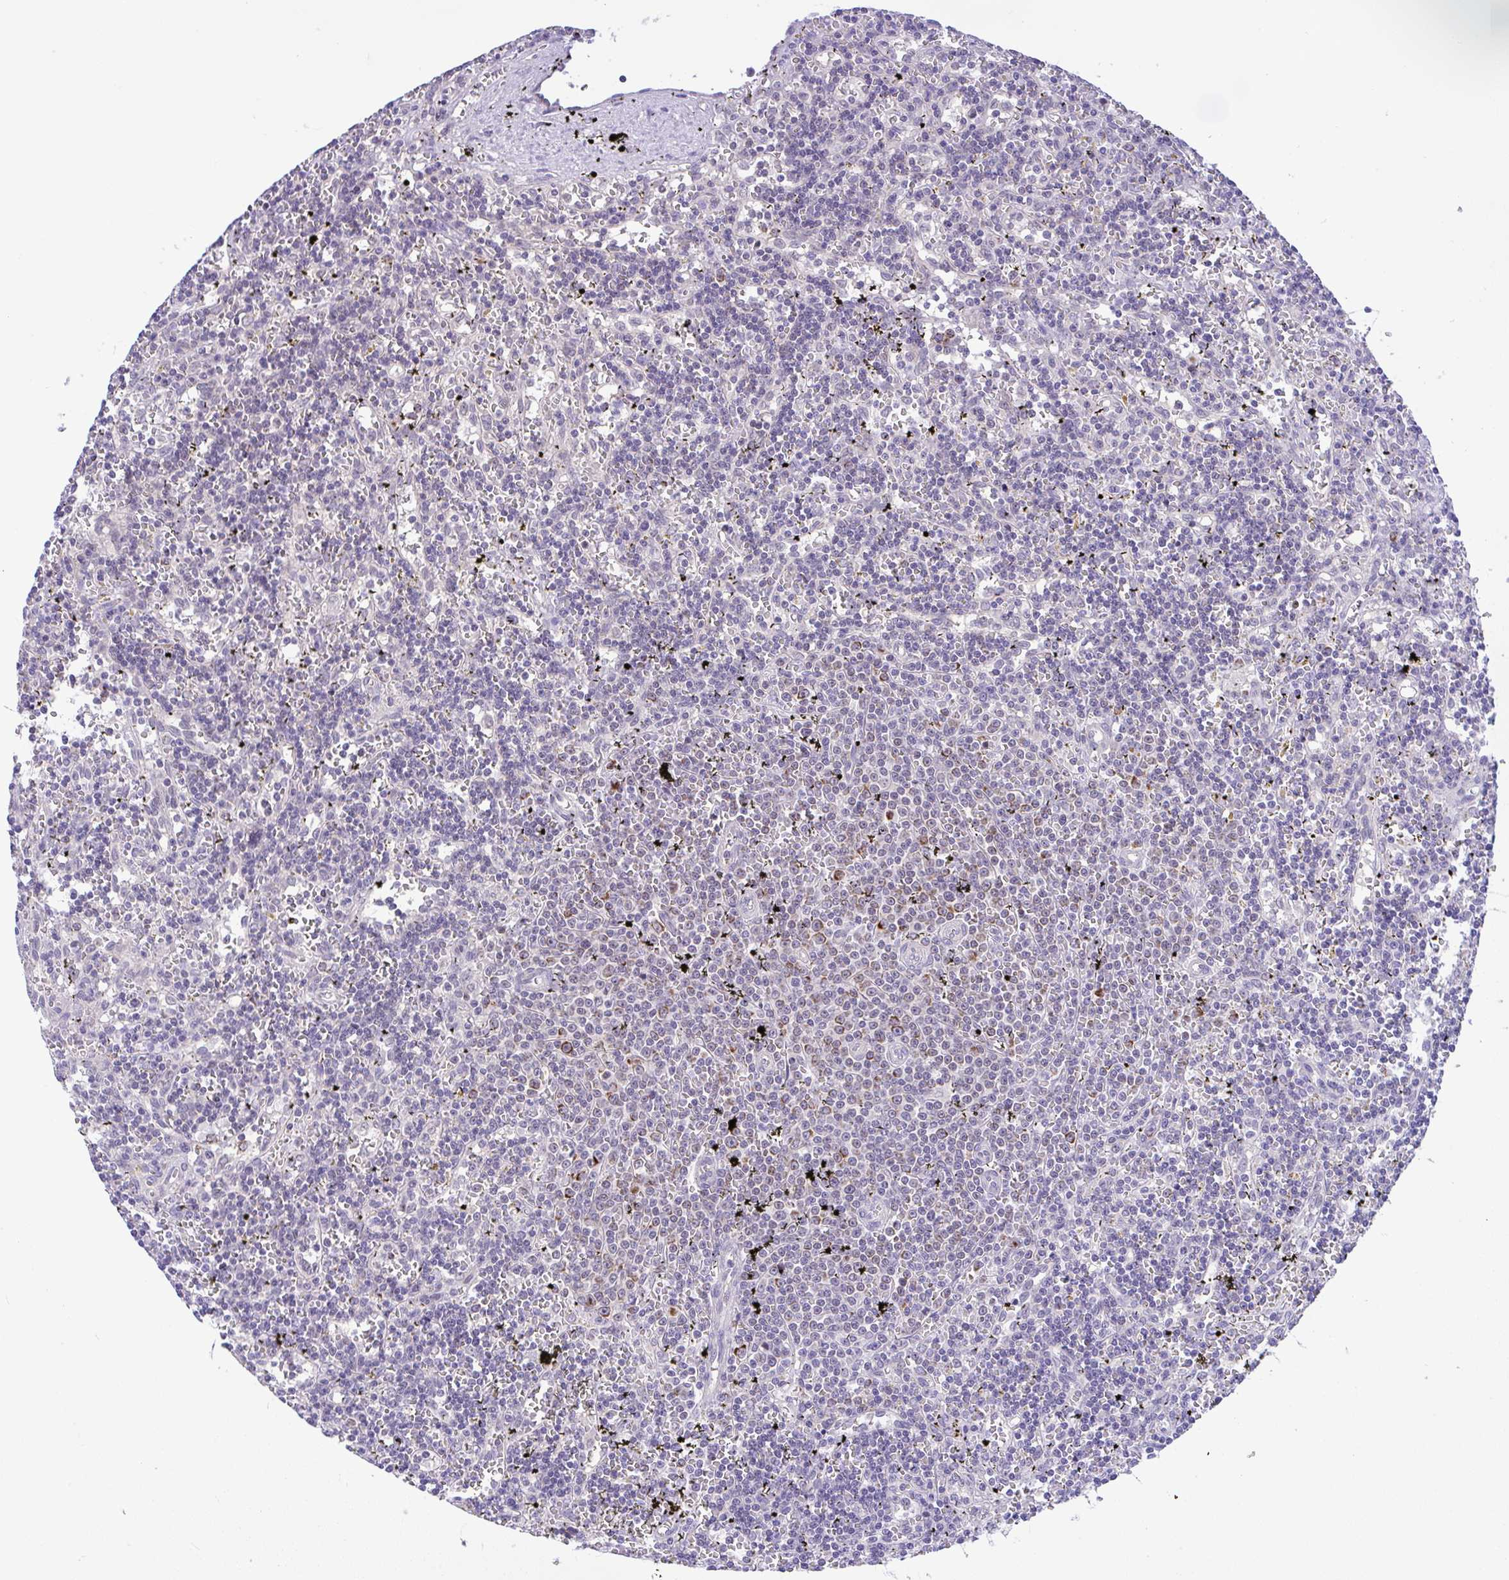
{"staining": {"intensity": "moderate", "quantity": "<25%", "location": "cytoplasmic/membranous"}, "tissue": "lymphoma", "cell_type": "Tumor cells", "image_type": "cancer", "snomed": [{"axis": "morphology", "description": "Malignant lymphoma, non-Hodgkin's type, Low grade"}, {"axis": "topography", "description": "Spleen"}], "caption": "Human low-grade malignant lymphoma, non-Hodgkin's type stained with a protein marker shows moderate staining in tumor cells.", "gene": "PYCR2", "patient": {"sex": "male", "age": 60}}